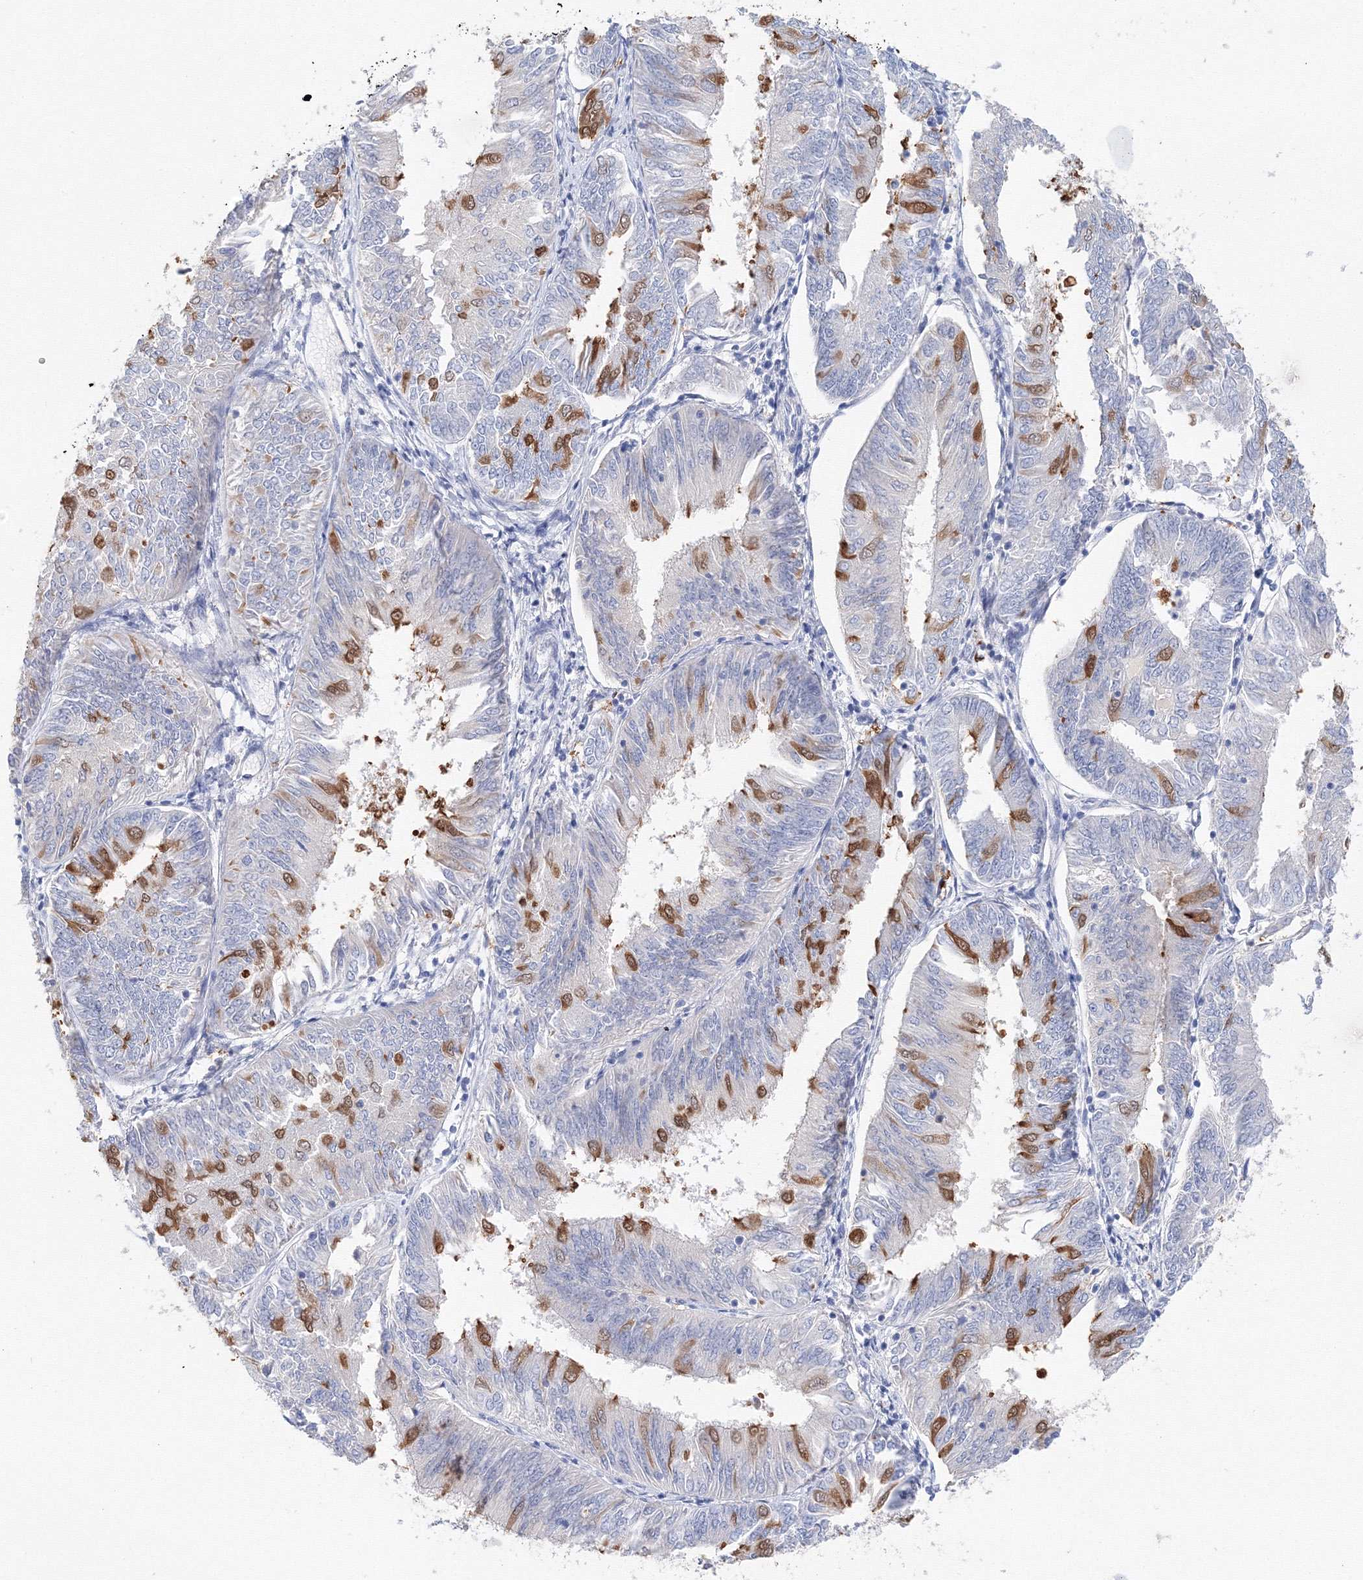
{"staining": {"intensity": "moderate", "quantity": "<25%", "location": "cytoplasmic/membranous"}, "tissue": "endometrial cancer", "cell_type": "Tumor cells", "image_type": "cancer", "snomed": [{"axis": "morphology", "description": "Adenocarcinoma, NOS"}, {"axis": "topography", "description": "Endometrium"}], "caption": "Immunohistochemical staining of human endometrial adenocarcinoma shows low levels of moderate cytoplasmic/membranous expression in approximately <25% of tumor cells. Nuclei are stained in blue.", "gene": "TAMM41", "patient": {"sex": "female", "age": 58}}